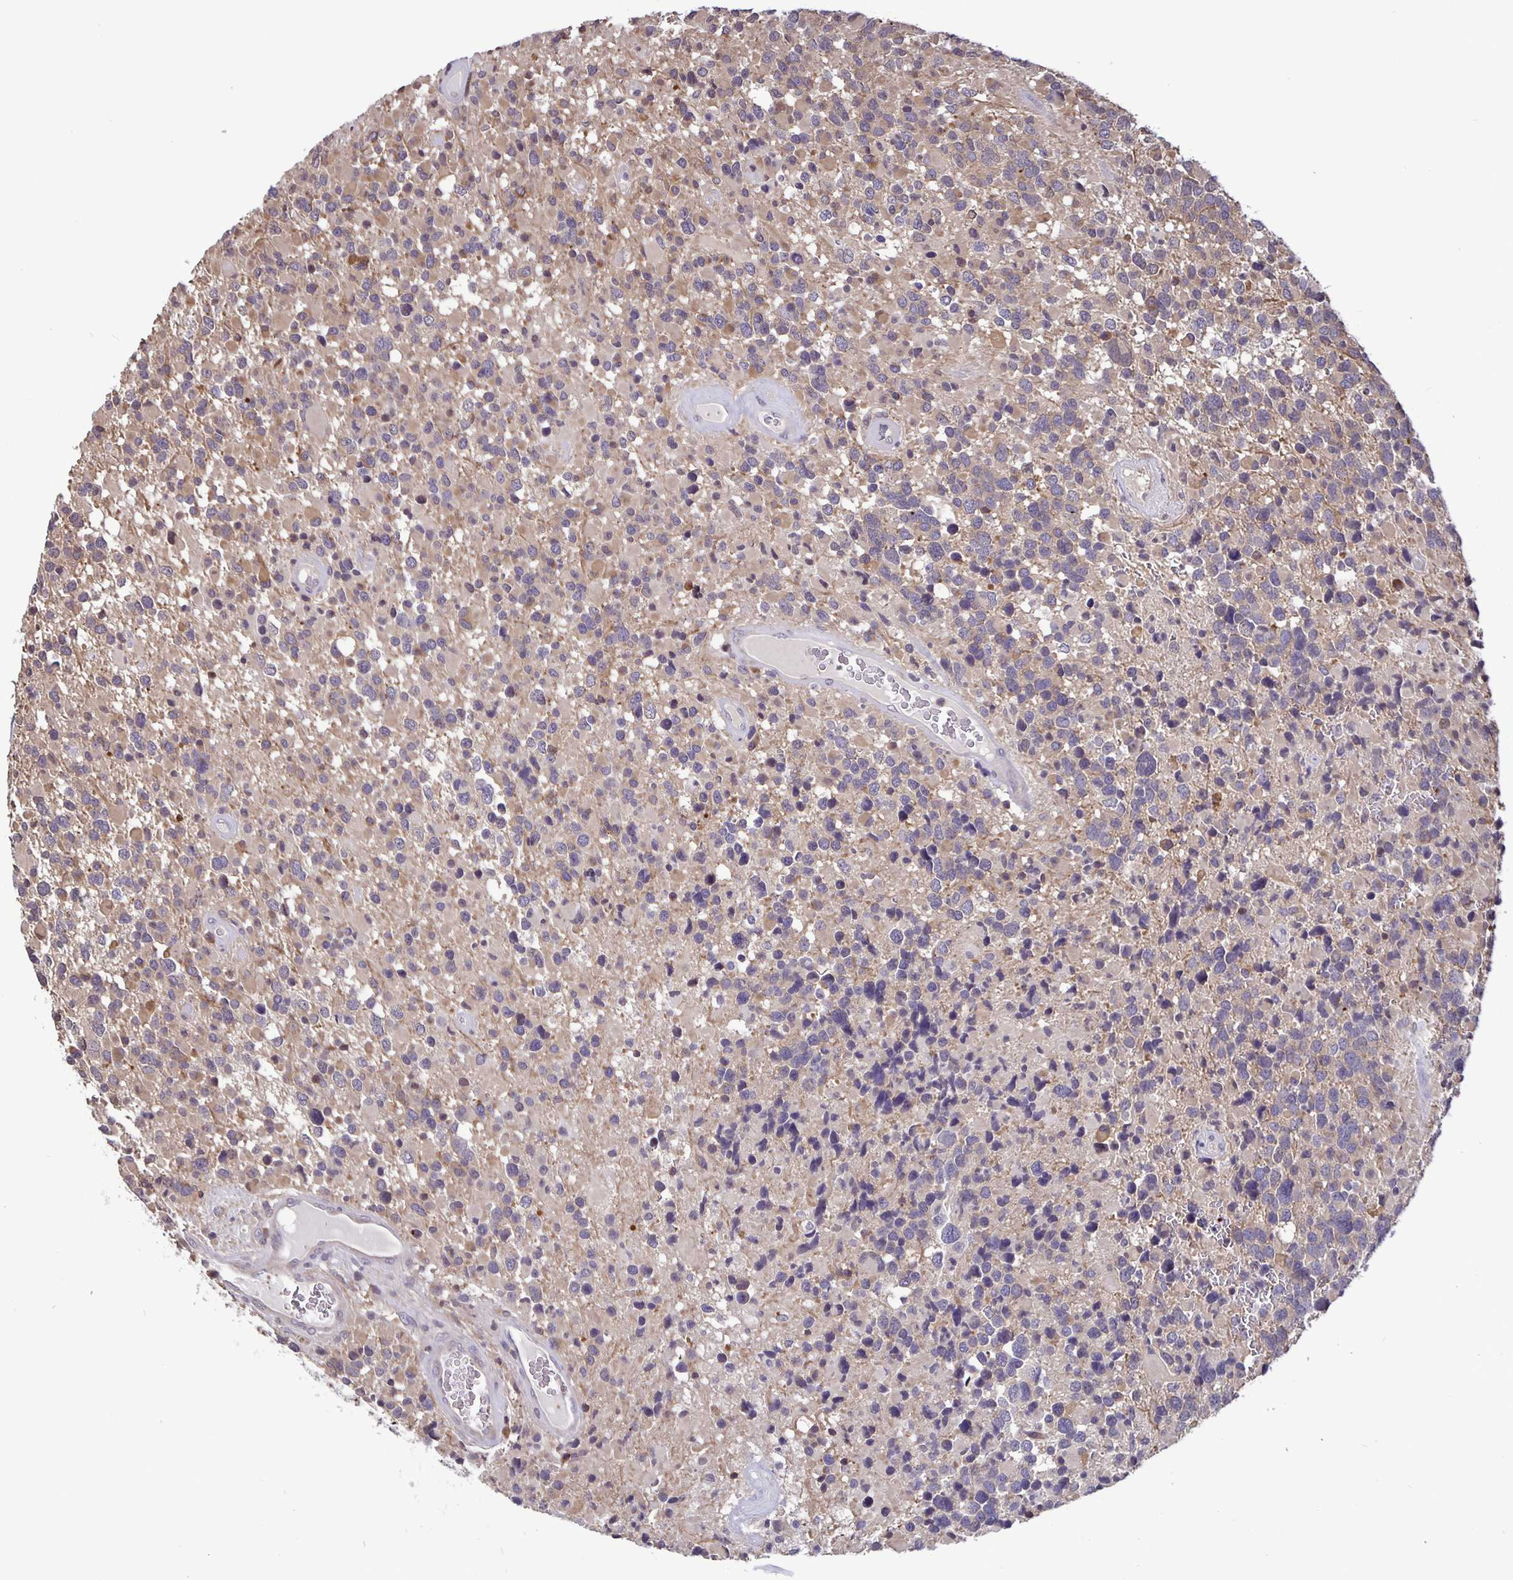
{"staining": {"intensity": "weak", "quantity": "<25%", "location": "cytoplasmic/membranous"}, "tissue": "glioma", "cell_type": "Tumor cells", "image_type": "cancer", "snomed": [{"axis": "morphology", "description": "Glioma, malignant, High grade"}, {"axis": "topography", "description": "Brain"}], "caption": "Tumor cells show no significant protein staining in glioma.", "gene": "FEM1C", "patient": {"sex": "female", "age": 40}}